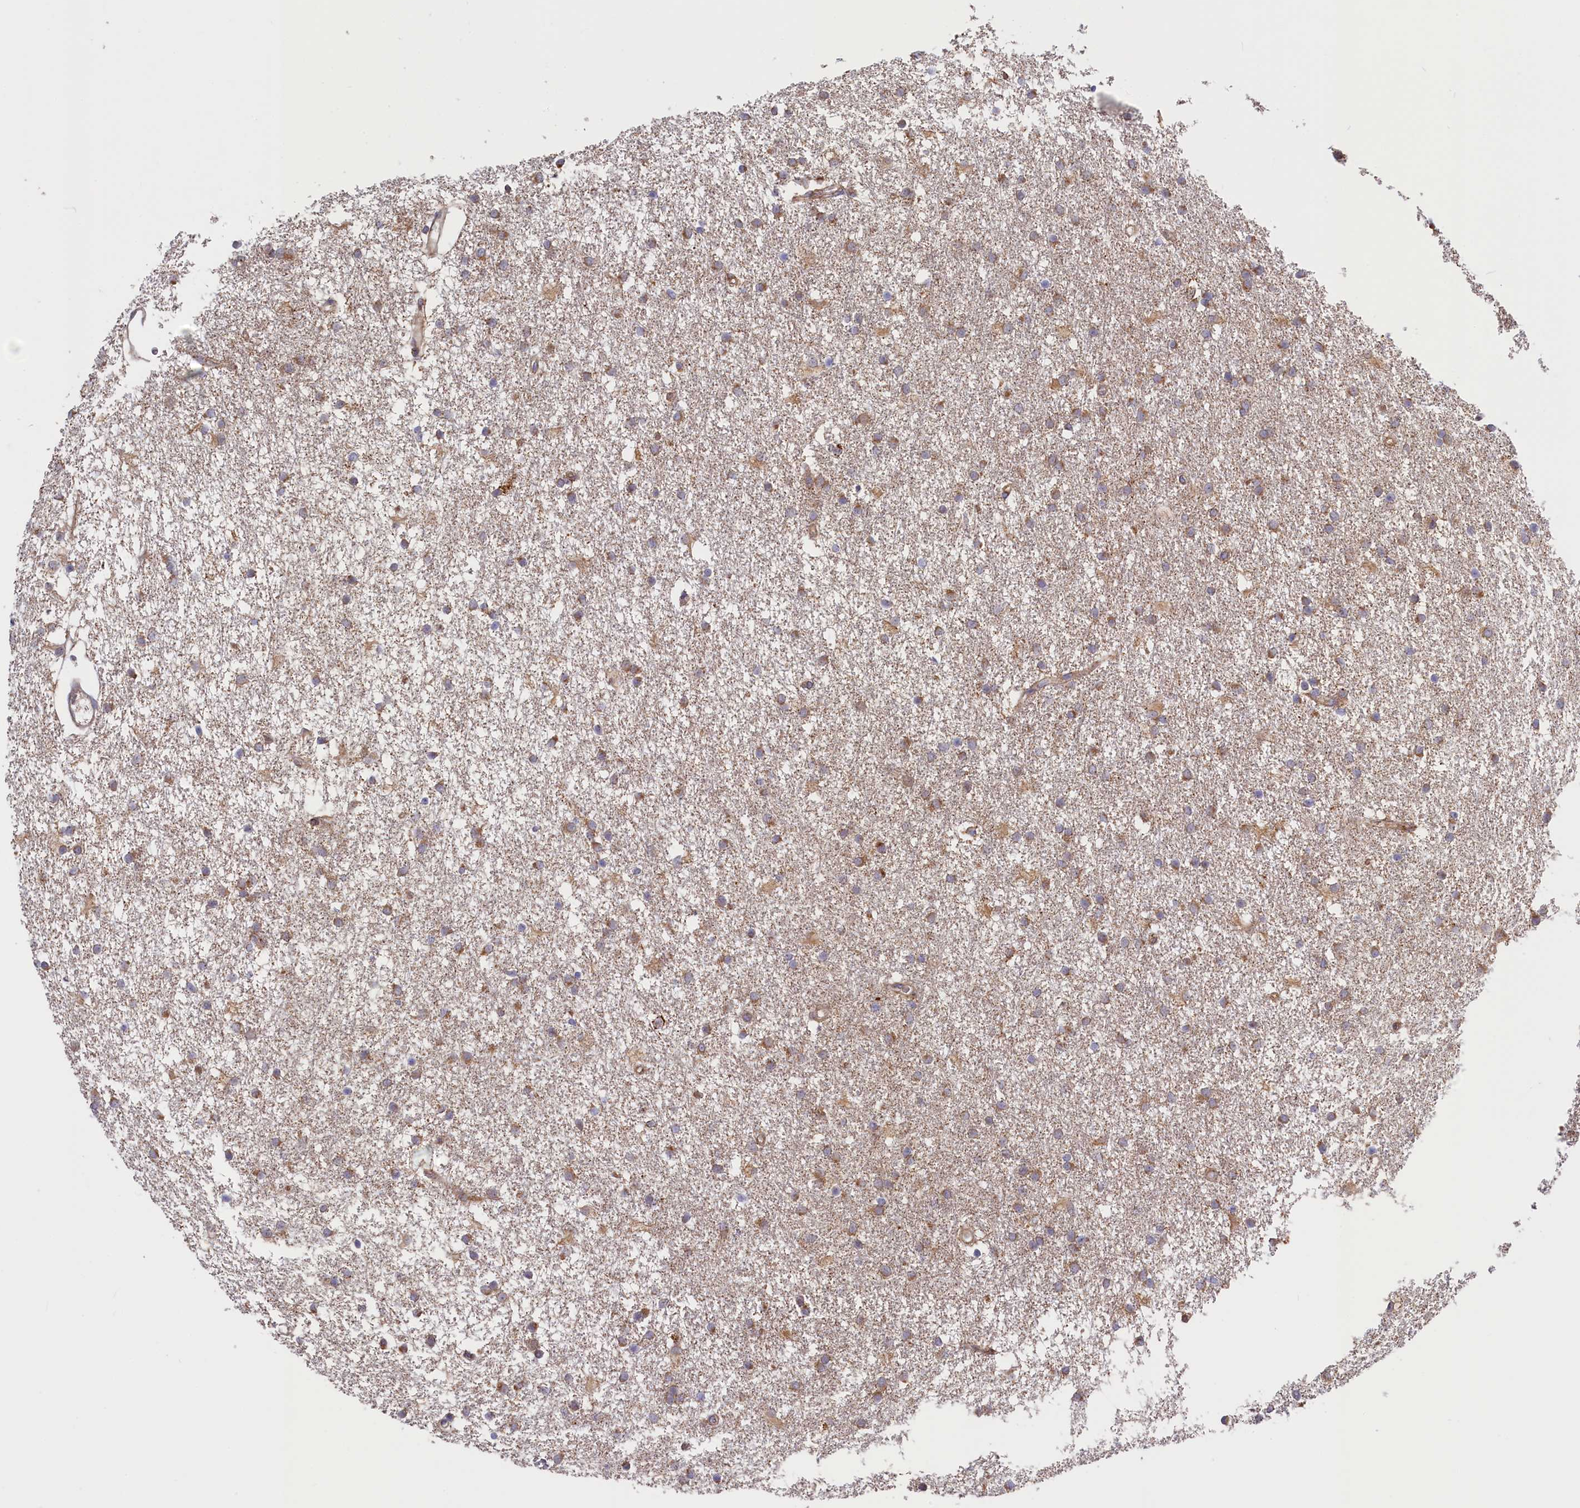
{"staining": {"intensity": "moderate", "quantity": ">75%", "location": "cytoplasmic/membranous"}, "tissue": "glioma", "cell_type": "Tumor cells", "image_type": "cancer", "snomed": [{"axis": "morphology", "description": "Glioma, malignant, High grade"}, {"axis": "topography", "description": "Brain"}], "caption": "High-magnification brightfield microscopy of high-grade glioma (malignant) stained with DAB (3,3'-diaminobenzidine) (brown) and counterstained with hematoxylin (blue). tumor cells exhibit moderate cytoplasmic/membranous expression is appreciated in about>75% of cells.", "gene": "CEP44", "patient": {"sex": "male", "age": 77}}